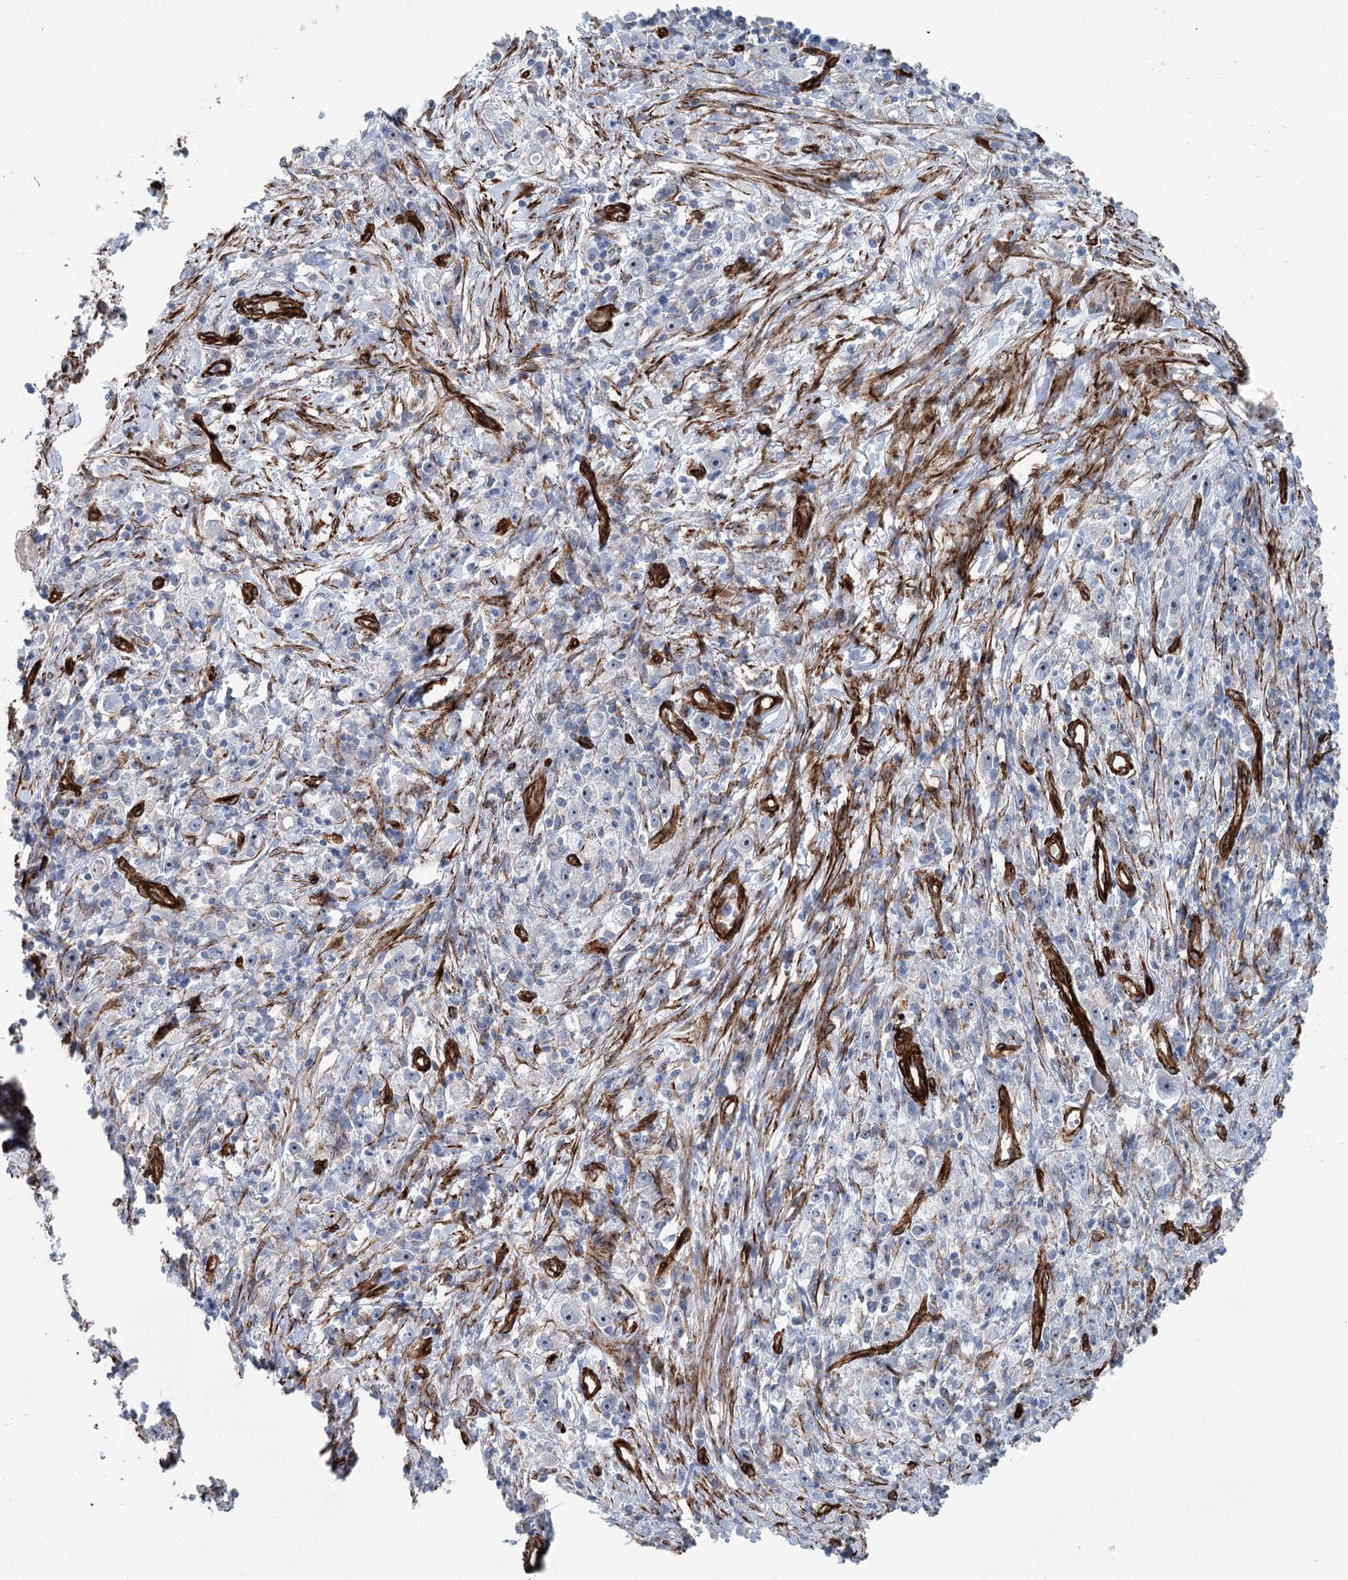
{"staining": {"intensity": "negative", "quantity": "none", "location": "none"}, "tissue": "stomach cancer", "cell_type": "Tumor cells", "image_type": "cancer", "snomed": [{"axis": "morphology", "description": "Adenocarcinoma, NOS"}, {"axis": "topography", "description": "Stomach"}], "caption": "Immunohistochemistry (IHC) image of neoplastic tissue: human stomach cancer (adenocarcinoma) stained with DAB (3,3'-diaminobenzidine) displays no significant protein staining in tumor cells.", "gene": "IQSEC1", "patient": {"sex": "female", "age": 59}}